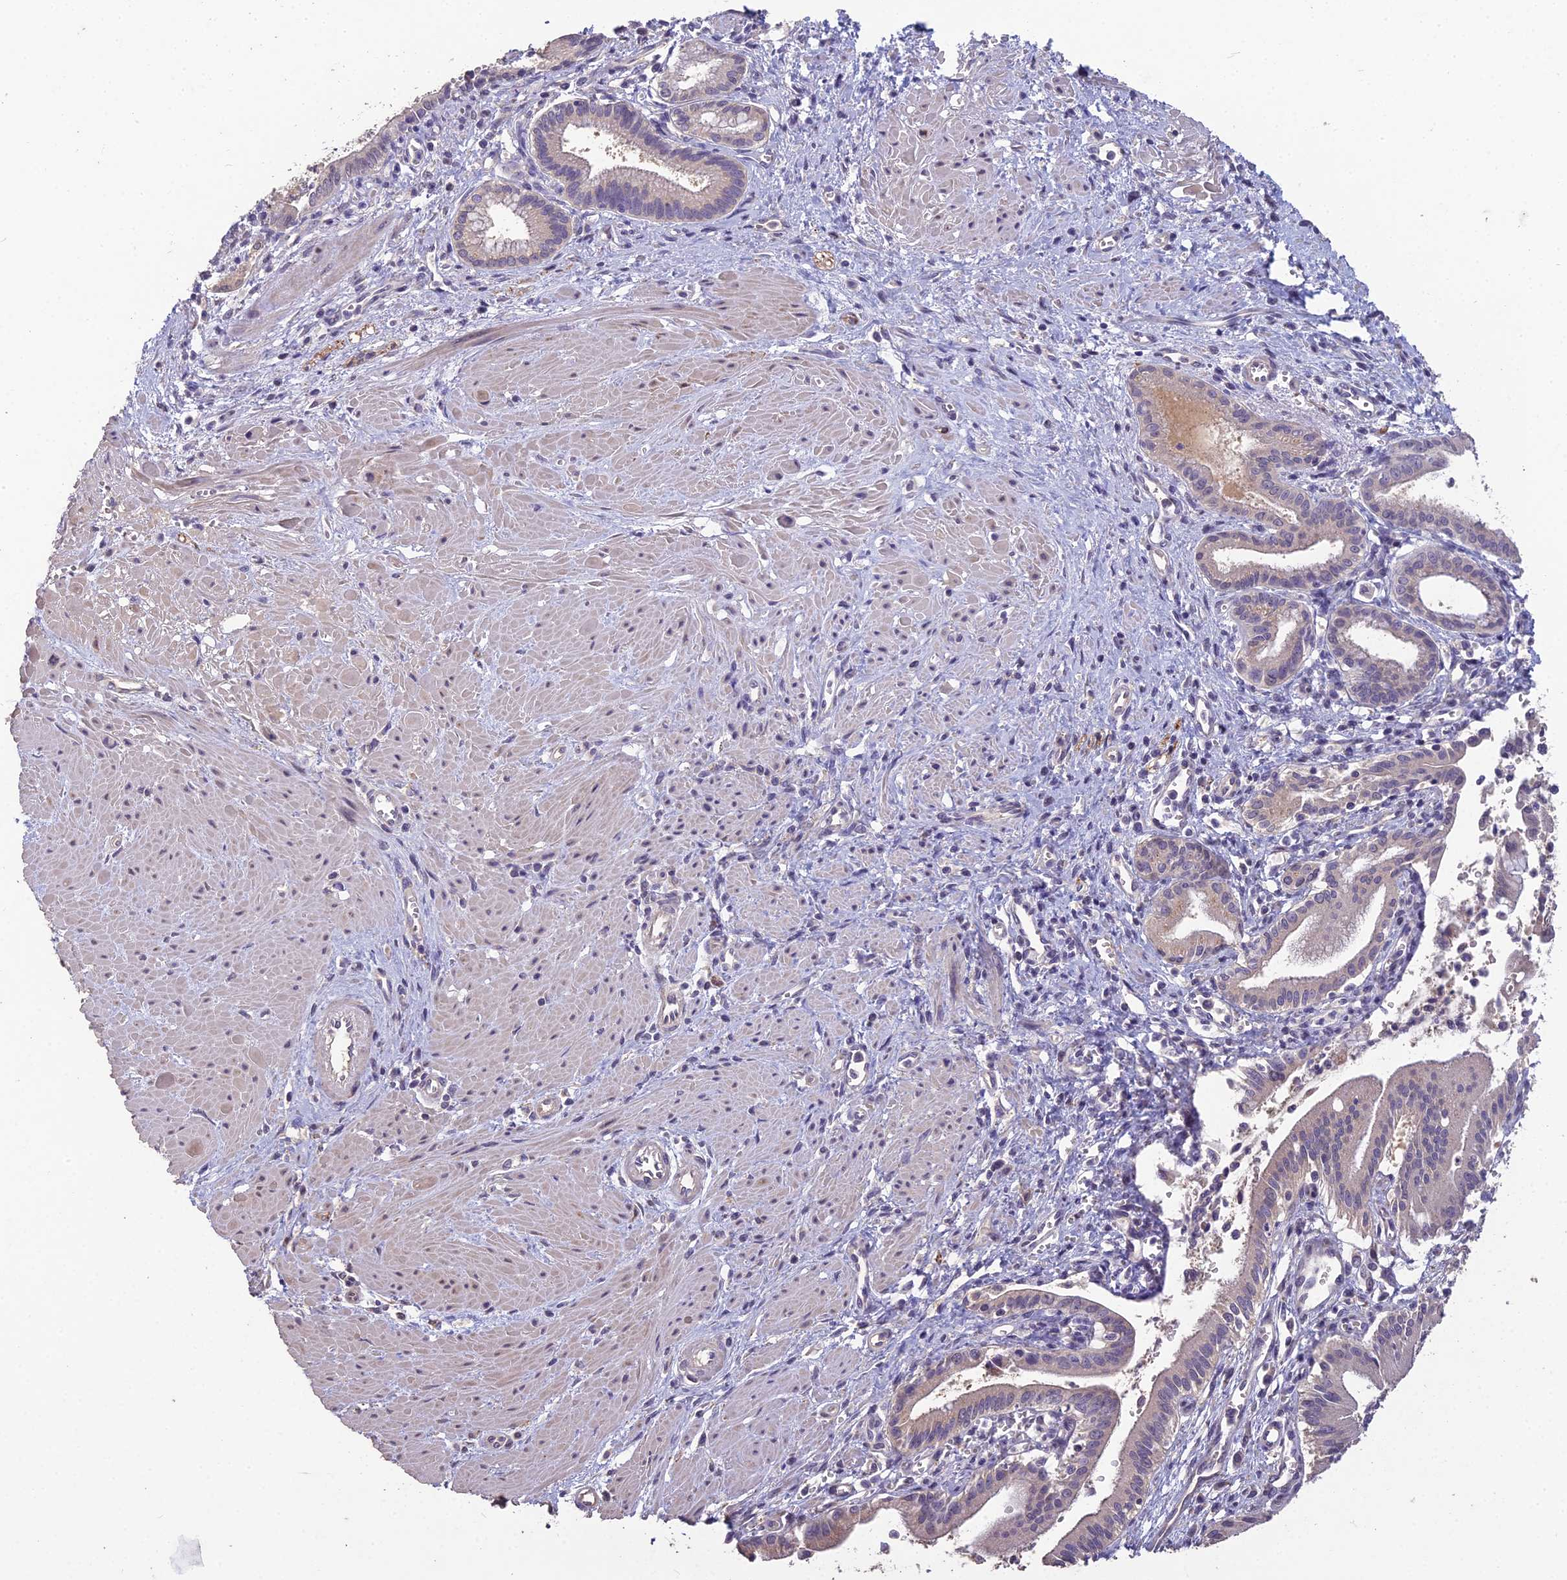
{"staining": {"intensity": "weak", "quantity": "25%-75%", "location": "cytoplasmic/membranous"}, "tissue": "pancreatic cancer", "cell_type": "Tumor cells", "image_type": "cancer", "snomed": [{"axis": "morphology", "description": "Adenocarcinoma, NOS"}, {"axis": "topography", "description": "Pancreas"}], "caption": "This photomicrograph shows immunohistochemistry staining of human pancreatic adenocarcinoma, with low weak cytoplasmic/membranous positivity in approximately 25%-75% of tumor cells.", "gene": "CEACAM16", "patient": {"sex": "male", "age": 78}}